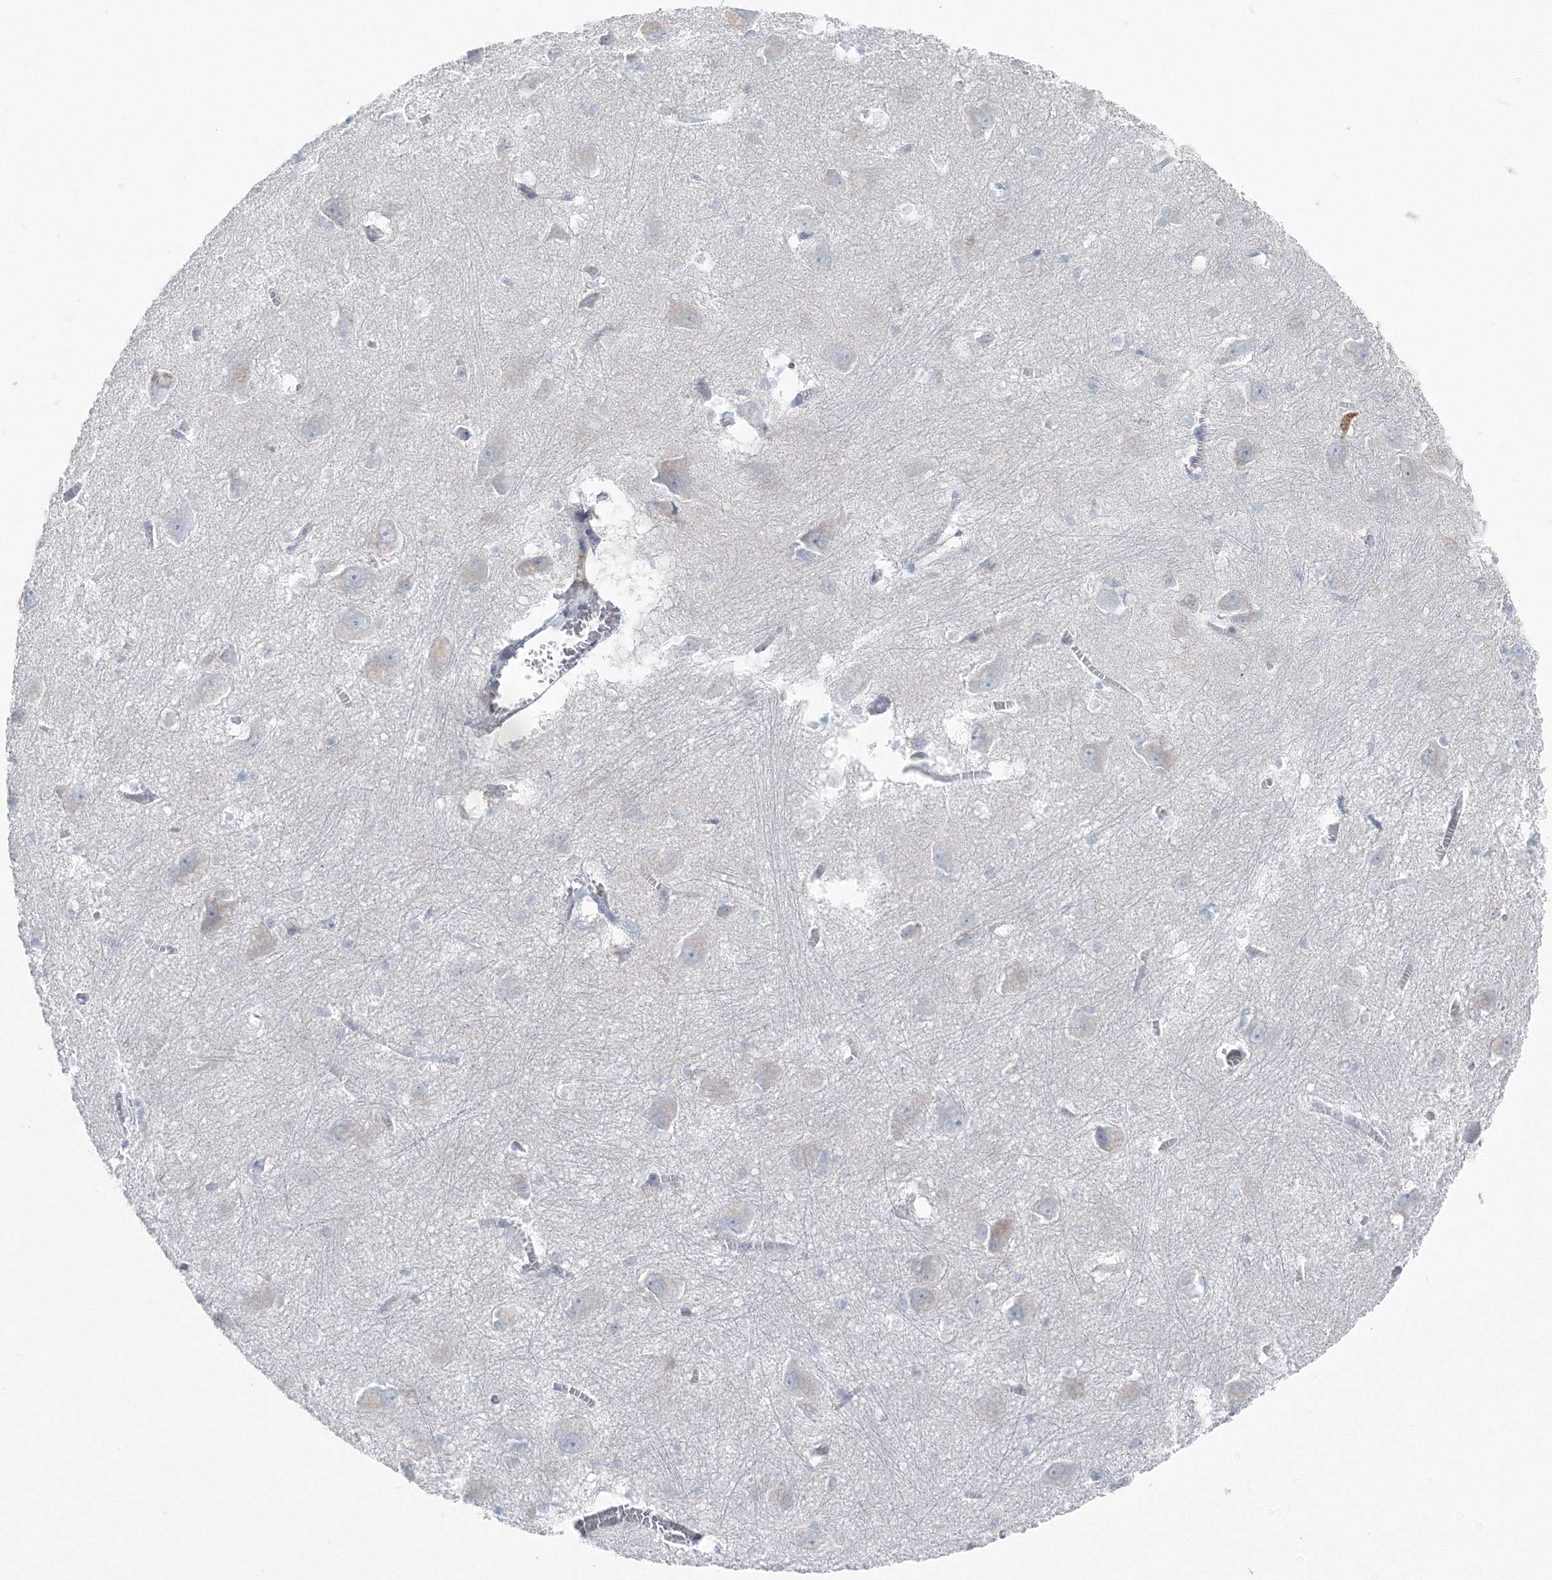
{"staining": {"intensity": "negative", "quantity": "none", "location": "none"}, "tissue": "caudate", "cell_type": "Glial cells", "image_type": "normal", "snomed": [{"axis": "morphology", "description": "Normal tissue, NOS"}, {"axis": "topography", "description": "Lateral ventricle wall"}], "caption": "The histopathology image exhibits no staining of glial cells in unremarkable caudate.", "gene": "ENSG00000285283", "patient": {"sex": "male", "age": 37}}